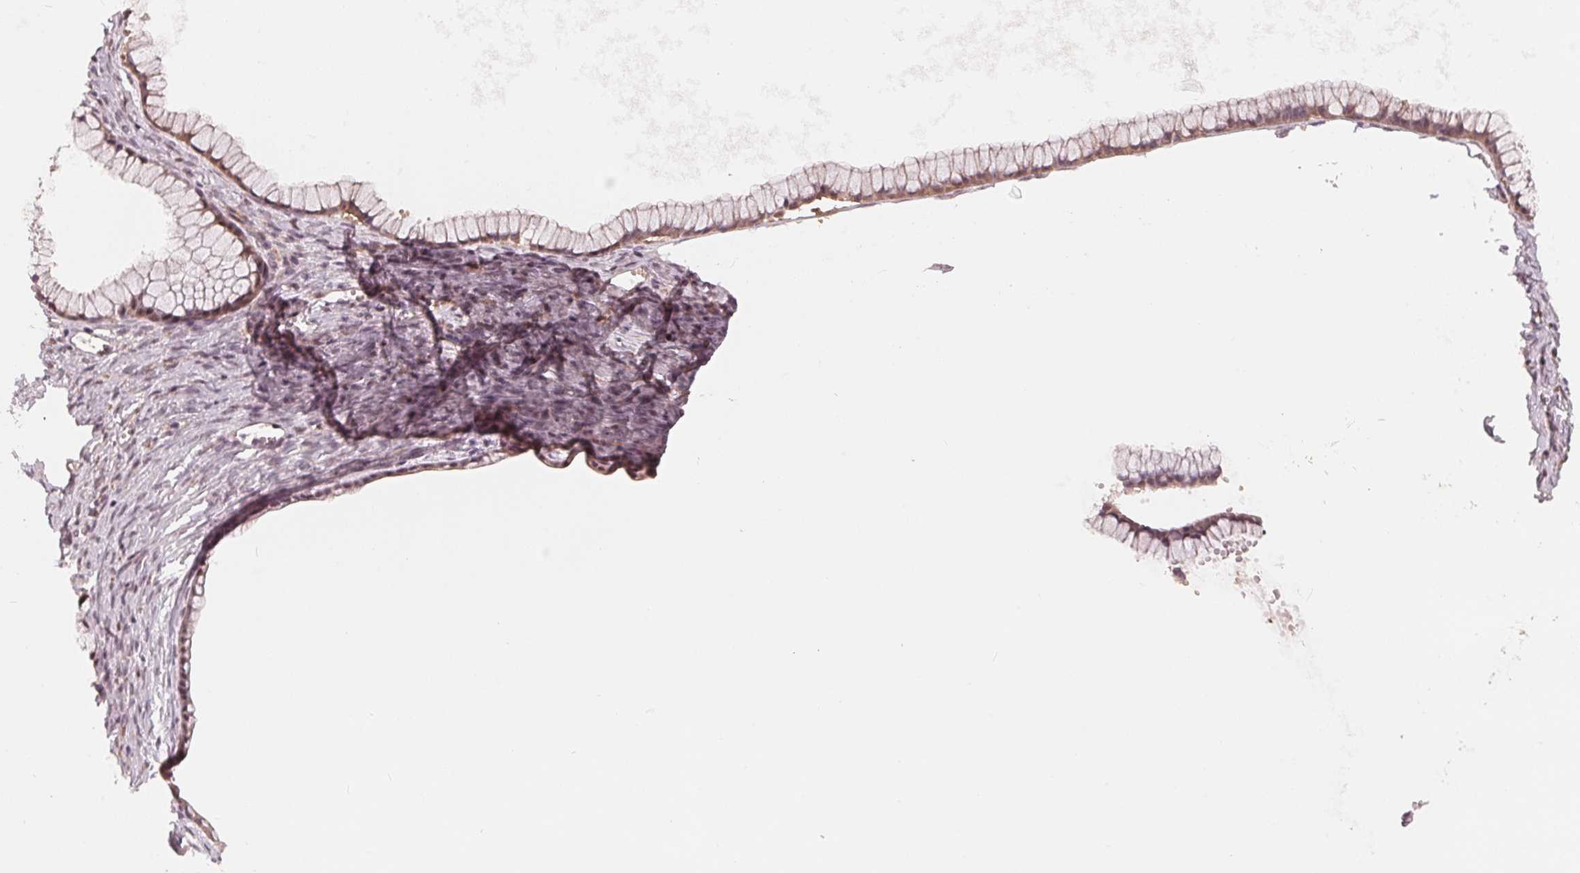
{"staining": {"intensity": "negative", "quantity": "none", "location": "none"}, "tissue": "ovarian cancer", "cell_type": "Tumor cells", "image_type": "cancer", "snomed": [{"axis": "morphology", "description": "Cystadenocarcinoma, mucinous, NOS"}, {"axis": "topography", "description": "Ovary"}], "caption": "Immunohistochemical staining of human mucinous cystadenocarcinoma (ovarian) shows no significant expression in tumor cells.", "gene": "IL9R", "patient": {"sex": "female", "age": 41}}